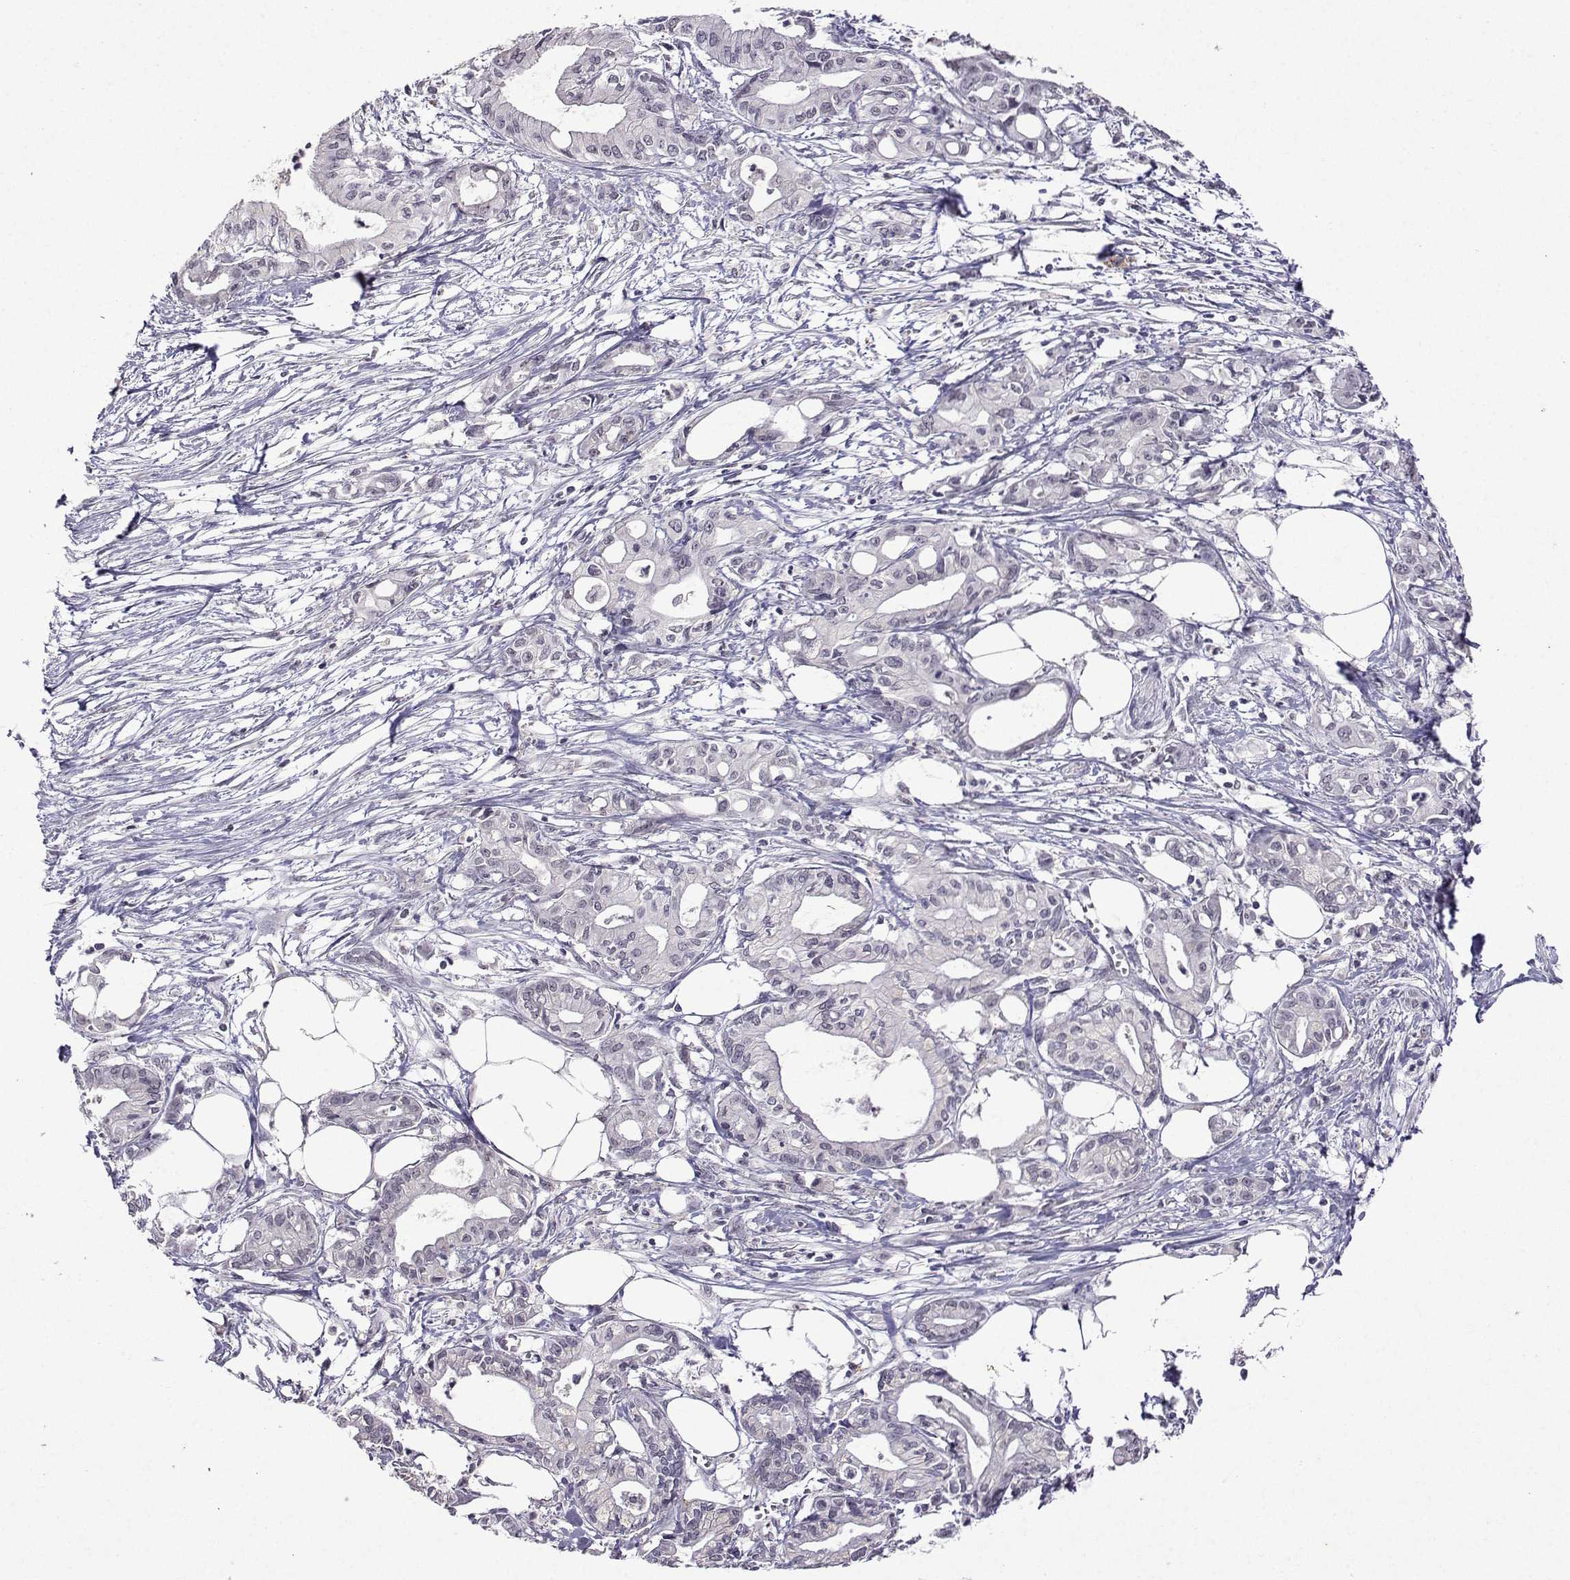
{"staining": {"intensity": "negative", "quantity": "none", "location": "none"}, "tissue": "pancreatic cancer", "cell_type": "Tumor cells", "image_type": "cancer", "snomed": [{"axis": "morphology", "description": "Adenocarcinoma, NOS"}, {"axis": "topography", "description": "Pancreas"}], "caption": "Immunohistochemistry (IHC) of human adenocarcinoma (pancreatic) demonstrates no staining in tumor cells.", "gene": "CCL28", "patient": {"sex": "male", "age": 71}}